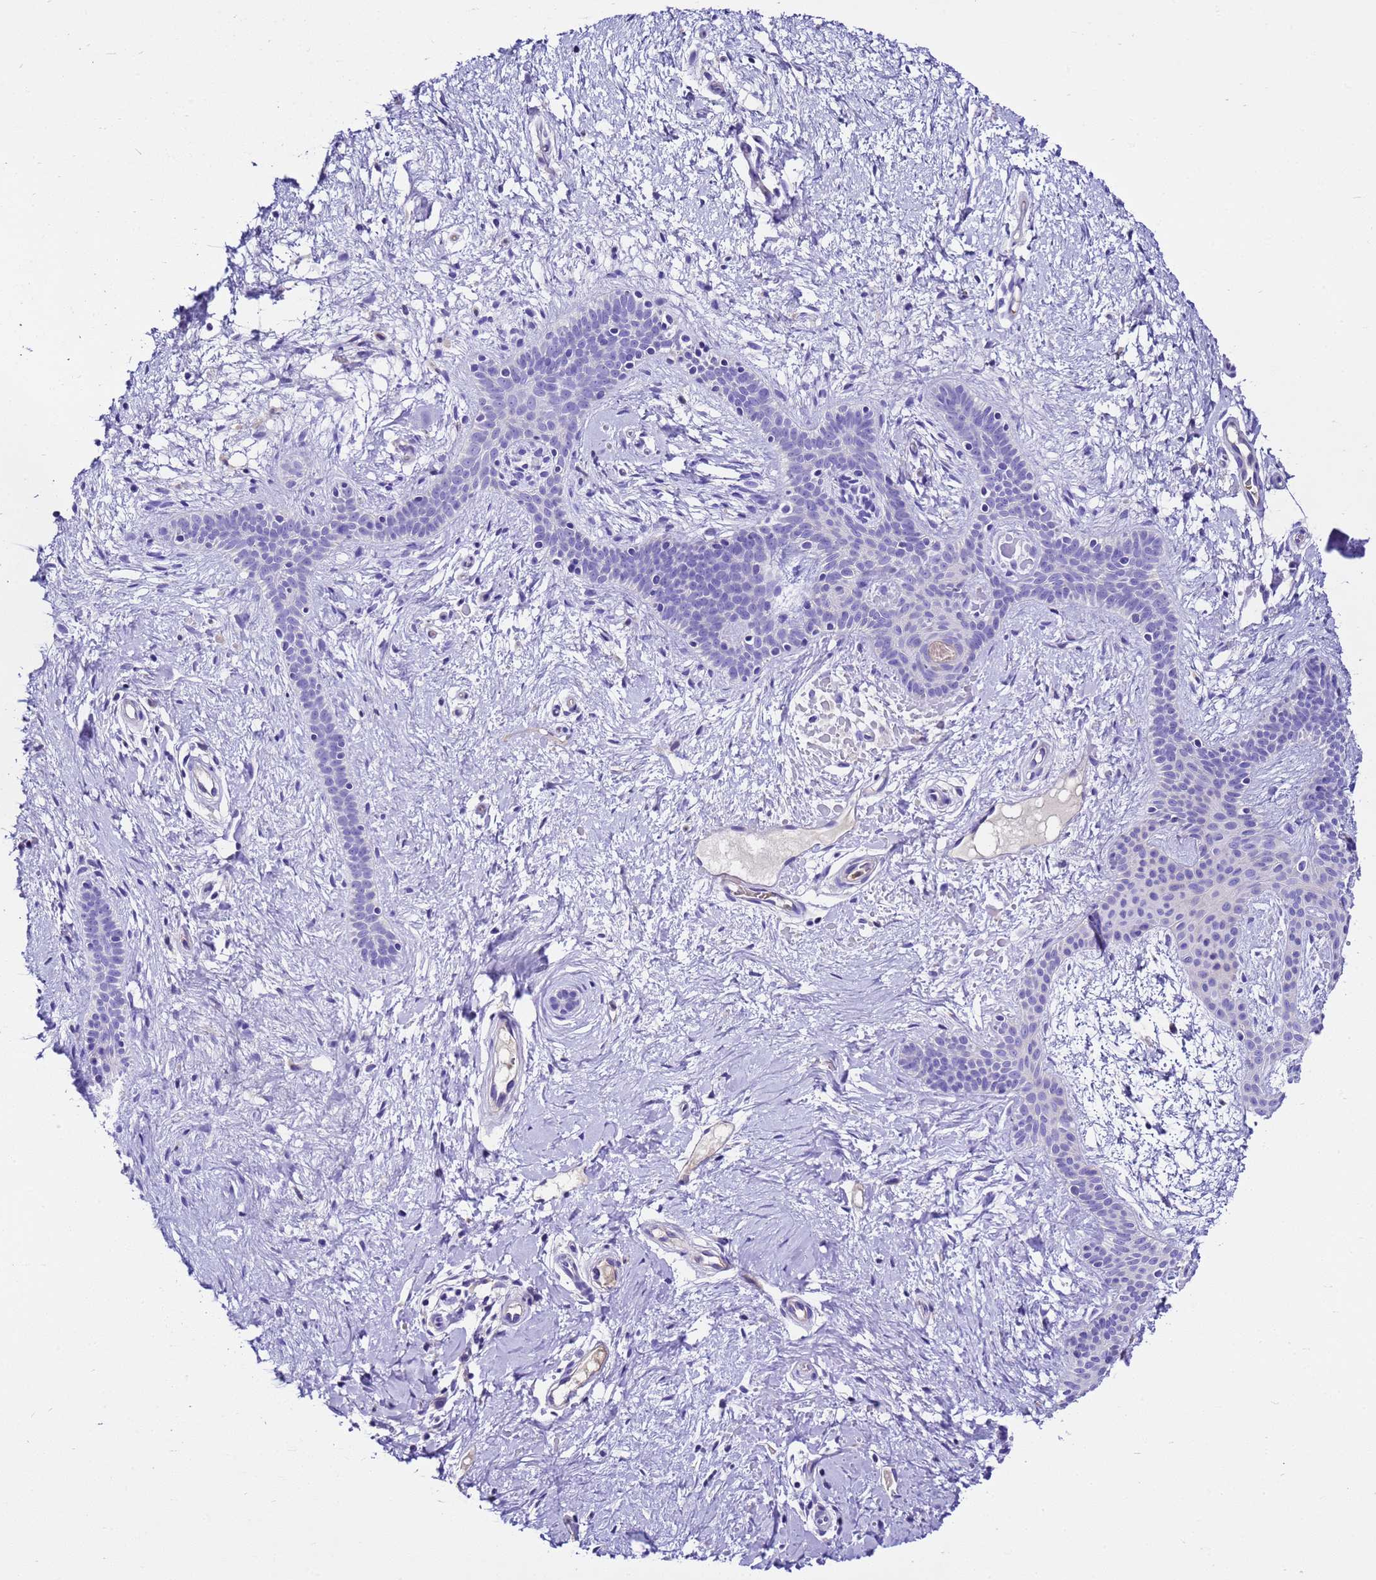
{"staining": {"intensity": "negative", "quantity": "none", "location": "none"}, "tissue": "skin cancer", "cell_type": "Tumor cells", "image_type": "cancer", "snomed": [{"axis": "morphology", "description": "Basal cell carcinoma"}, {"axis": "topography", "description": "Skin"}], "caption": "Human skin cancer stained for a protein using immunohistochemistry reveals no positivity in tumor cells.", "gene": "UGT2A1", "patient": {"sex": "male", "age": 78}}